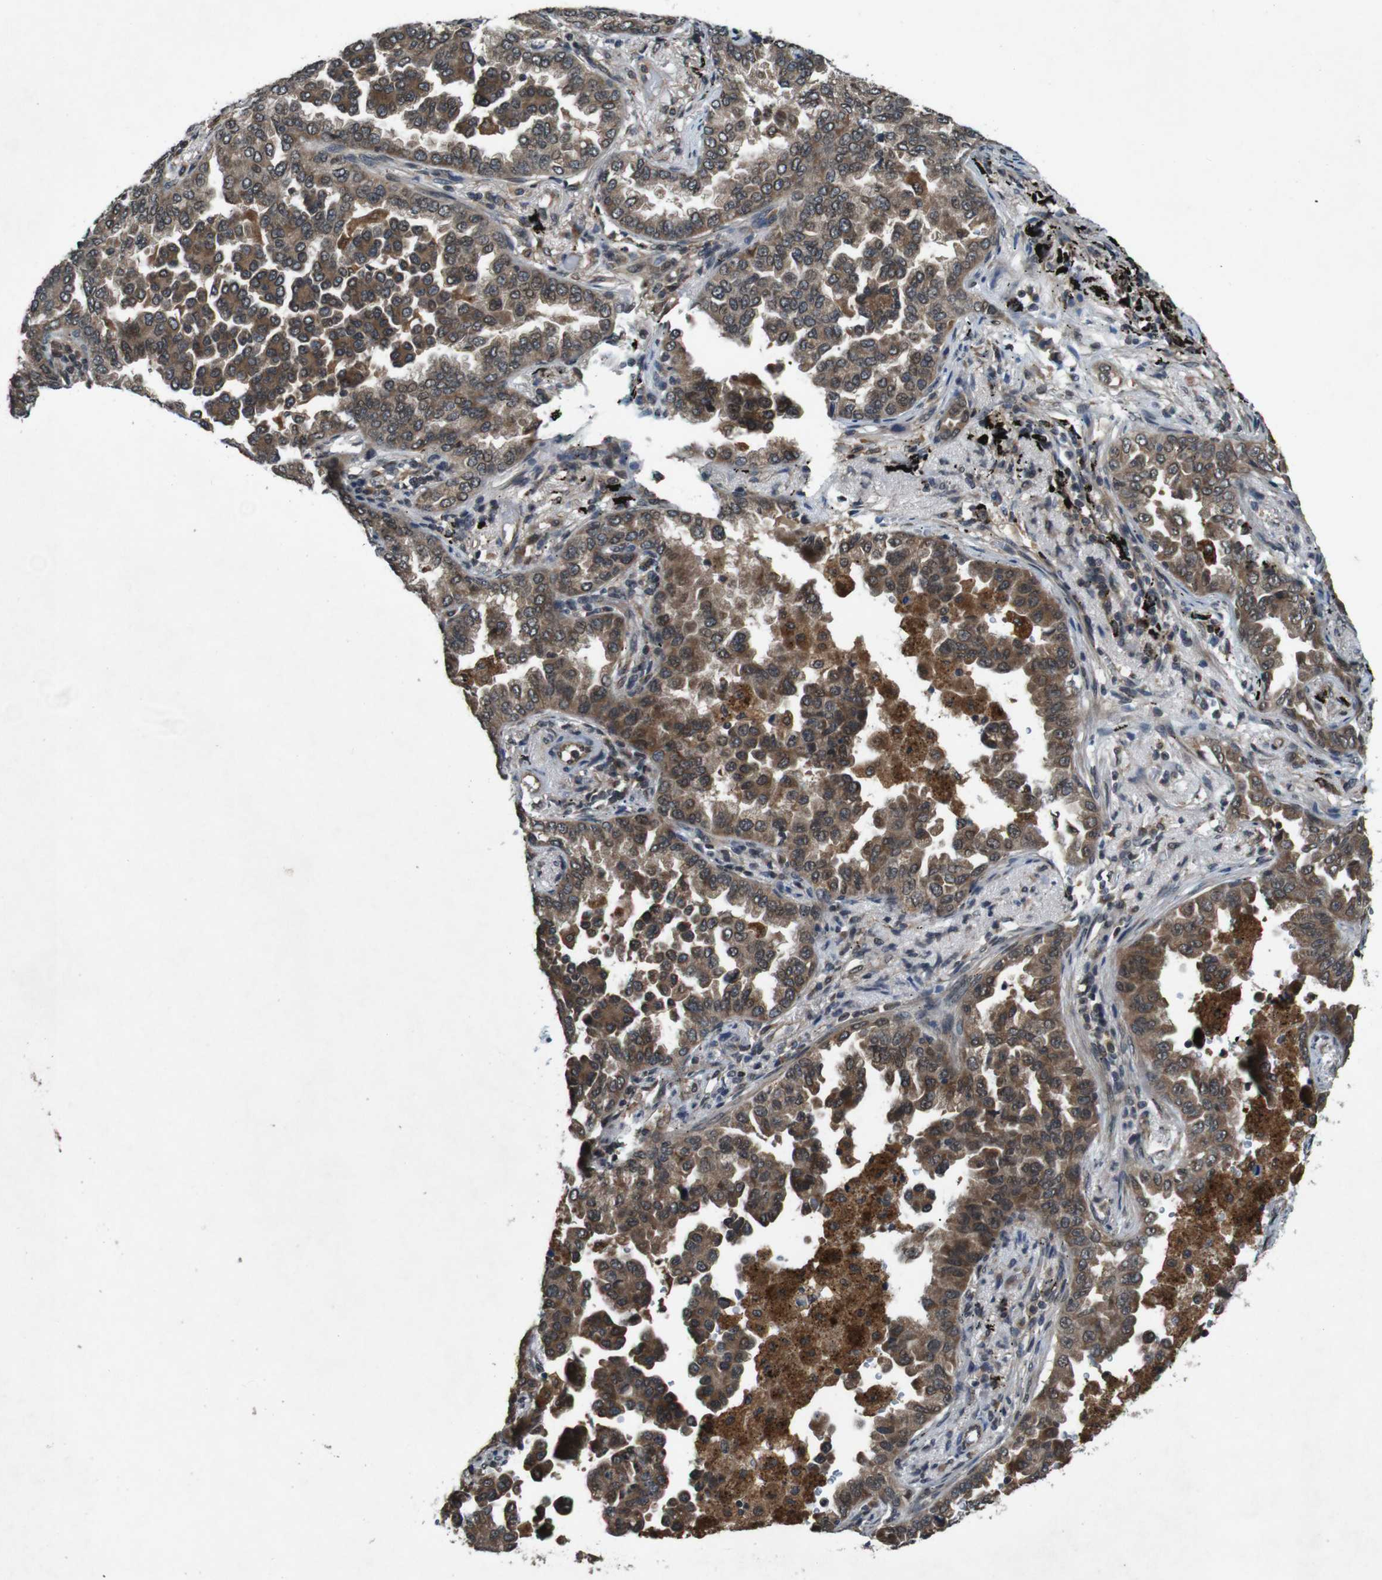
{"staining": {"intensity": "moderate", "quantity": "25%-75%", "location": "cytoplasmic/membranous"}, "tissue": "lung cancer", "cell_type": "Tumor cells", "image_type": "cancer", "snomed": [{"axis": "morphology", "description": "Normal tissue, NOS"}, {"axis": "morphology", "description": "Adenocarcinoma, NOS"}, {"axis": "topography", "description": "Lung"}], "caption": "Lung cancer stained for a protein (brown) displays moderate cytoplasmic/membranous positive positivity in about 25%-75% of tumor cells.", "gene": "SOCS1", "patient": {"sex": "male", "age": 59}}